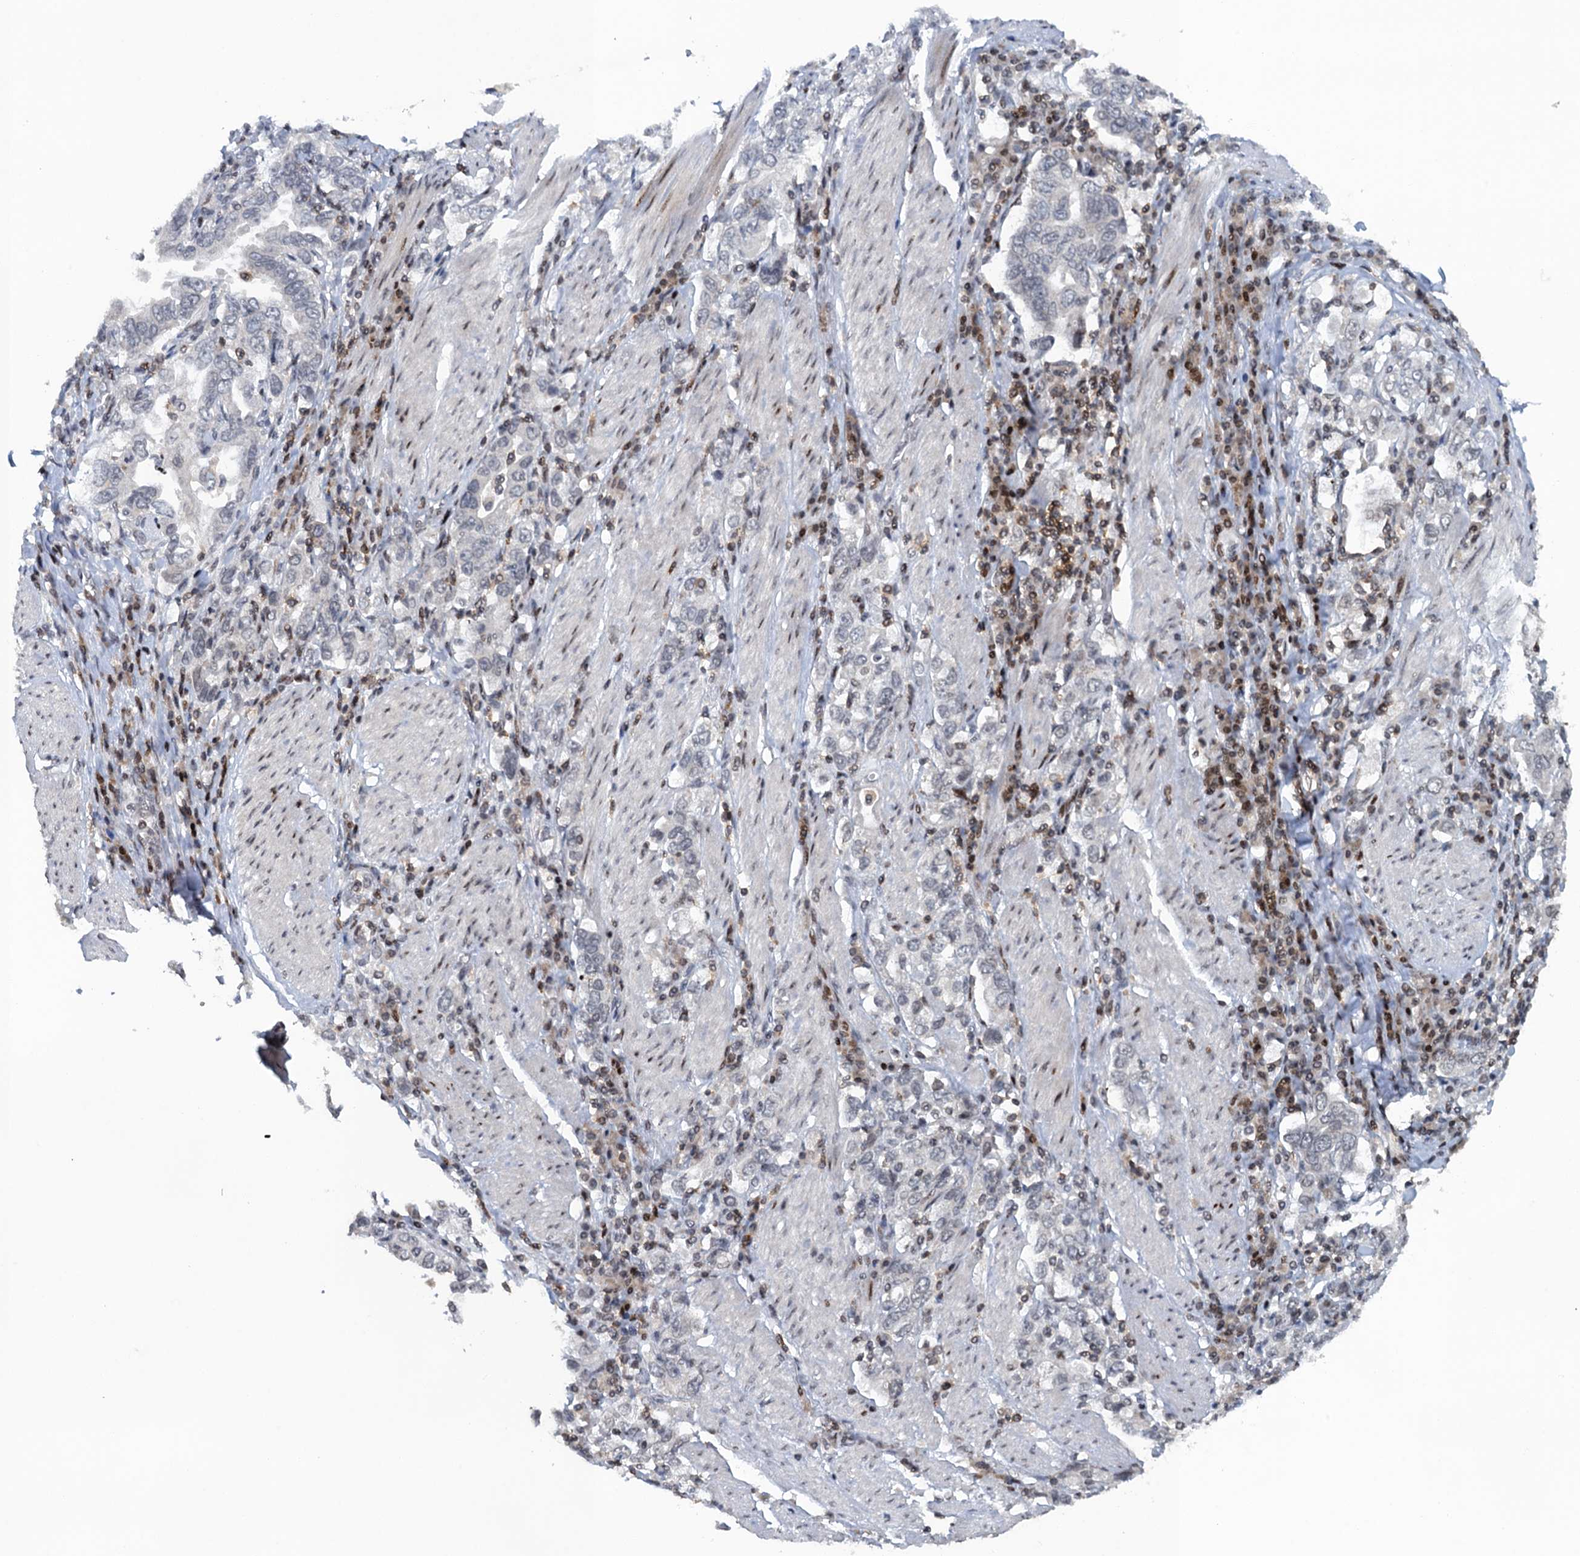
{"staining": {"intensity": "negative", "quantity": "none", "location": "none"}, "tissue": "stomach cancer", "cell_type": "Tumor cells", "image_type": "cancer", "snomed": [{"axis": "morphology", "description": "Adenocarcinoma, NOS"}, {"axis": "topography", "description": "Stomach, upper"}], "caption": "There is no significant expression in tumor cells of stomach adenocarcinoma.", "gene": "FYB1", "patient": {"sex": "male", "age": 62}}